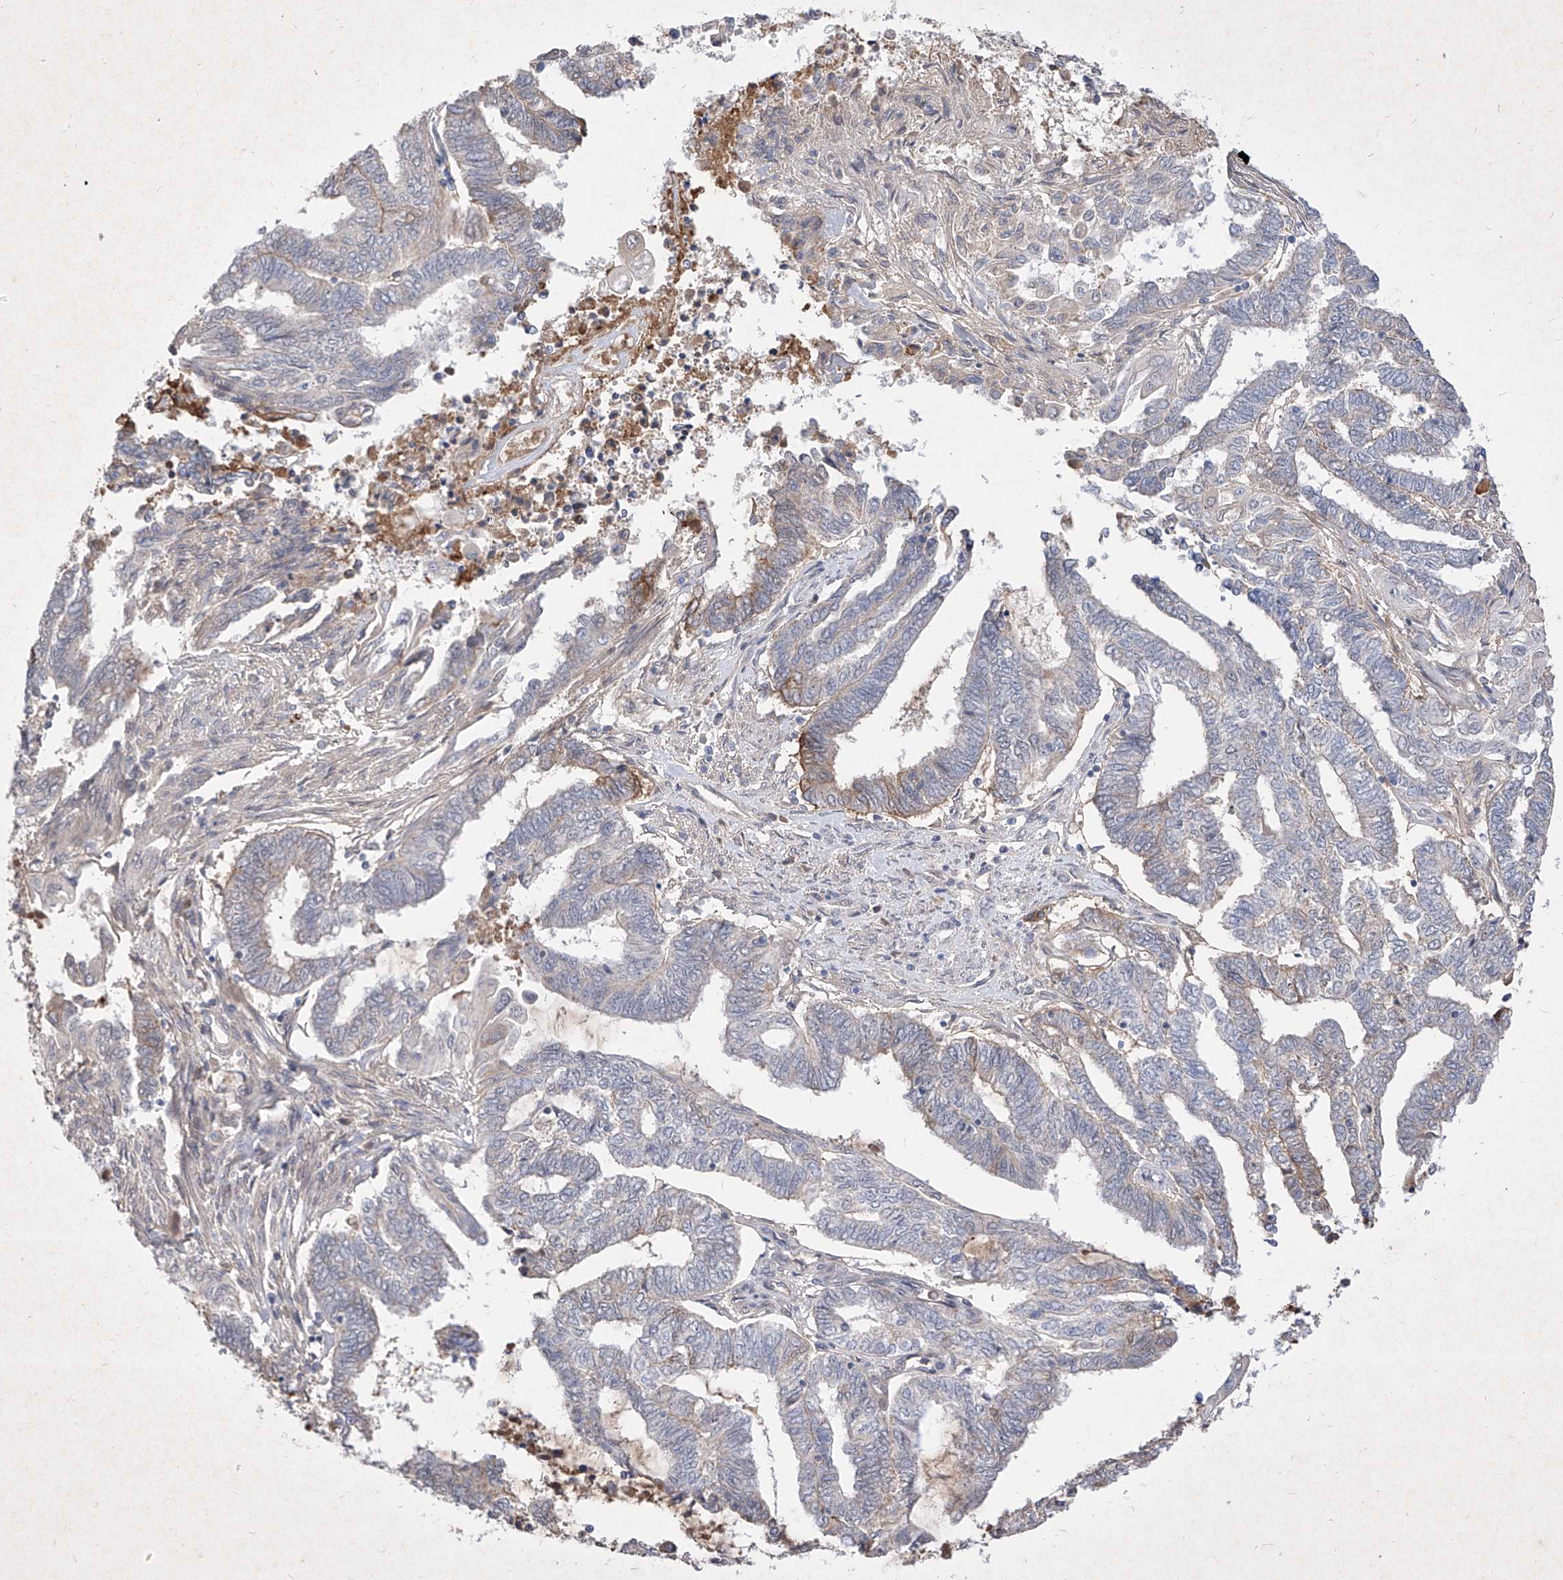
{"staining": {"intensity": "weak", "quantity": "<25%", "location": "cytoplasmic/membranous"}, "tissue": "endometrial cancer", "cell_type": "Tumor cells", "image_type": "cancer", "snomed": [{"axis": "morphology", "description": "Adenocarcinoma, NOS"}, {"axis": "topography", "description": "Uterus"}, {"axis": "topography", "description": "Endometrium"}], "caption": "Immunohistochemistry (IHC) image of neoplastic tissue: endometrial cancer (adenocarcinoma) stained with DAB shows no significant protein staining in tumor cells.", "gene": "C4A", "patient": {"sex": "female", "age": 70}}